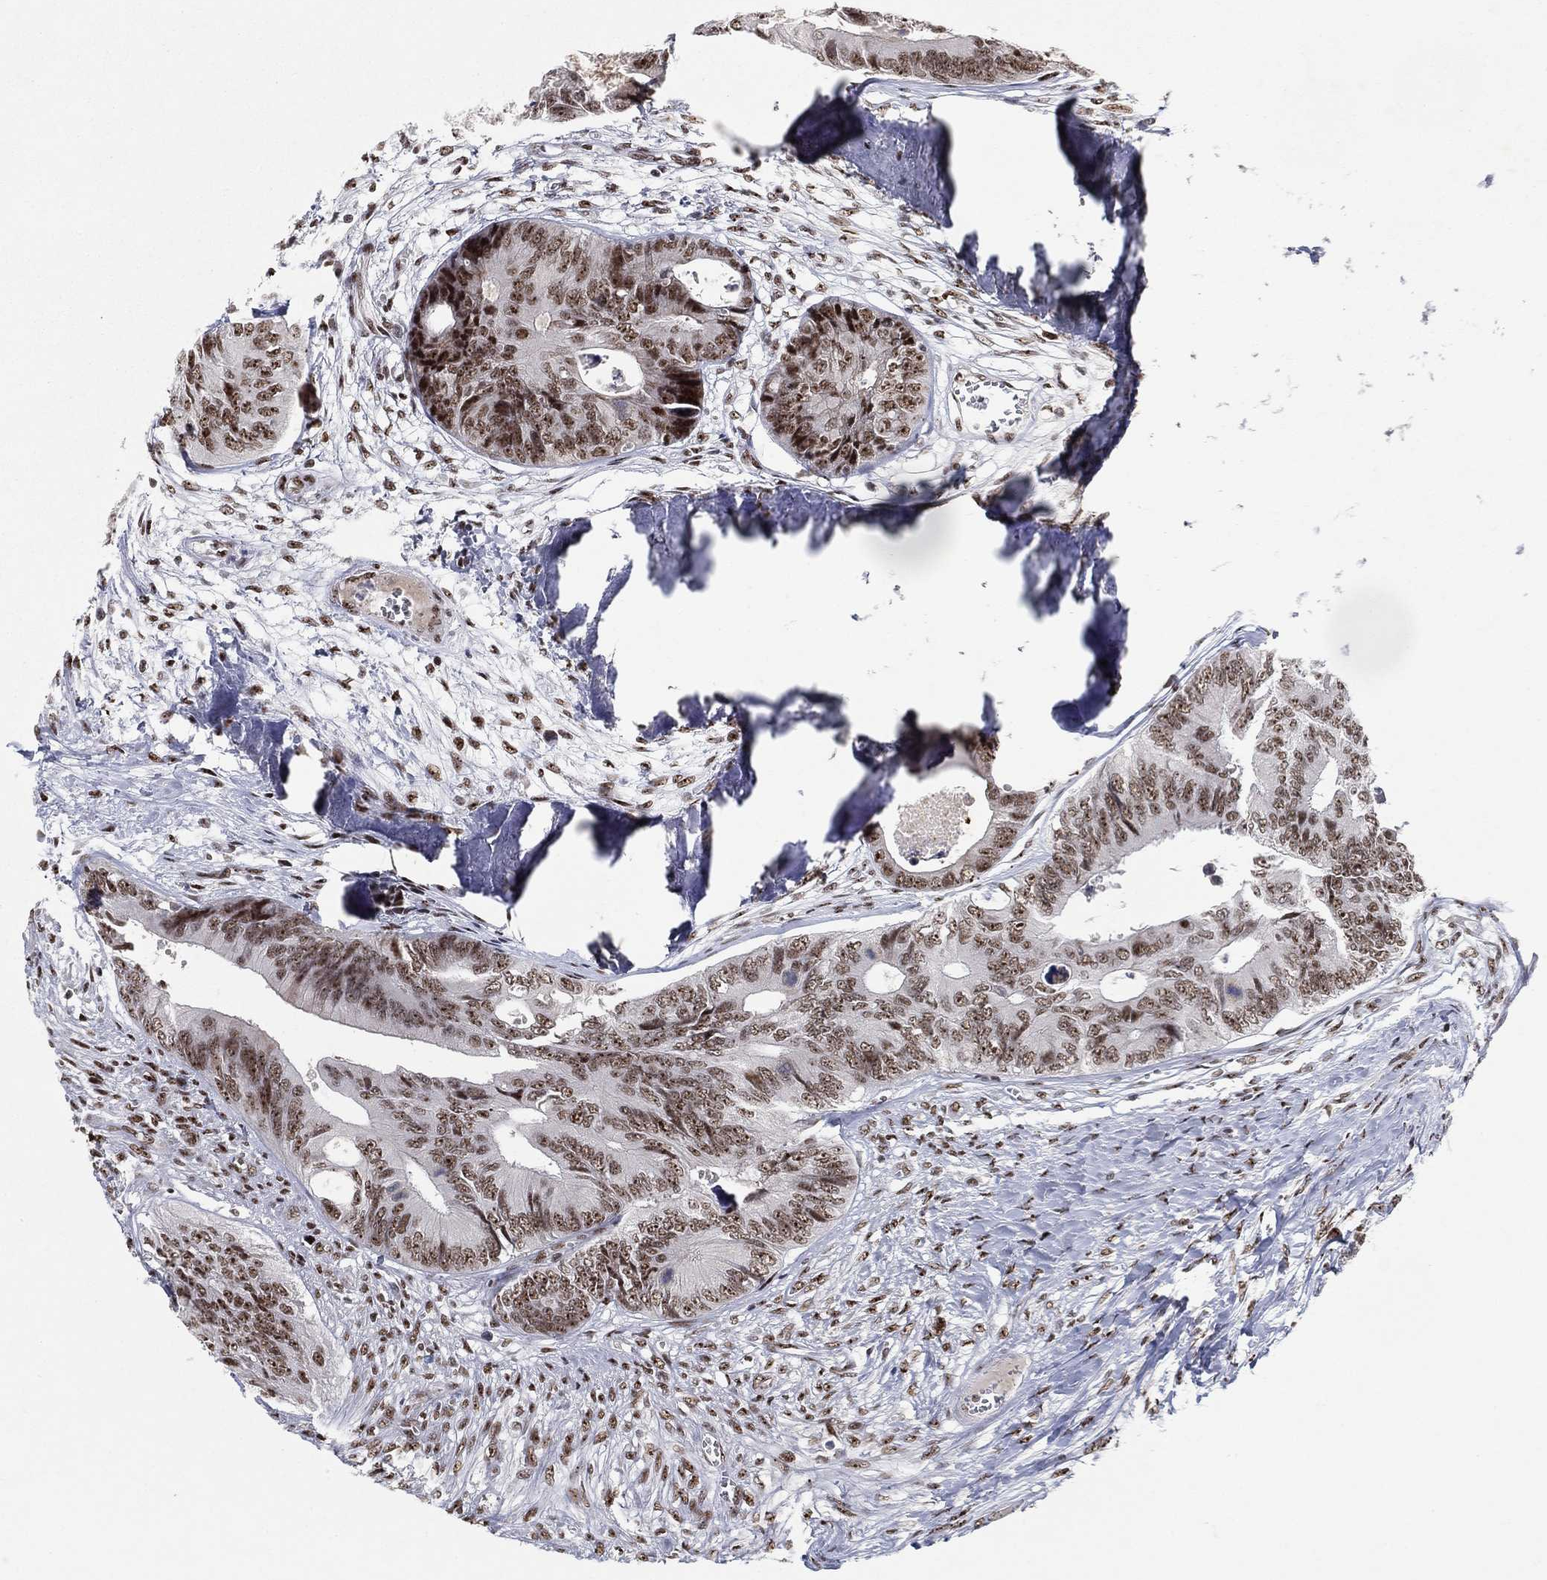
{"staining": {"intensity": "moderate", "quantity": ">75%", "location": "nuclear"}, "tissue": "colorectal cancer", "cell_type": "Tumor cells", "image_type": "cancer", "snomed": [{"axis": "morphology", "description": "Normal tissue, NOS"}, {"axis": "morphology", "description": "Adenocarcinoma, NOS"}, {"axis": "topography", "description": "Colon"}], "caption": "IHC image of human colorectal cancer (adenocarcinoma) stained for a protein (brown), which exhibits medium levels of moderate nuclear positivity in approximately >75% of tumor cells.", "gene": "DDX27", "patient": {"sex": "male", "age": 65}}